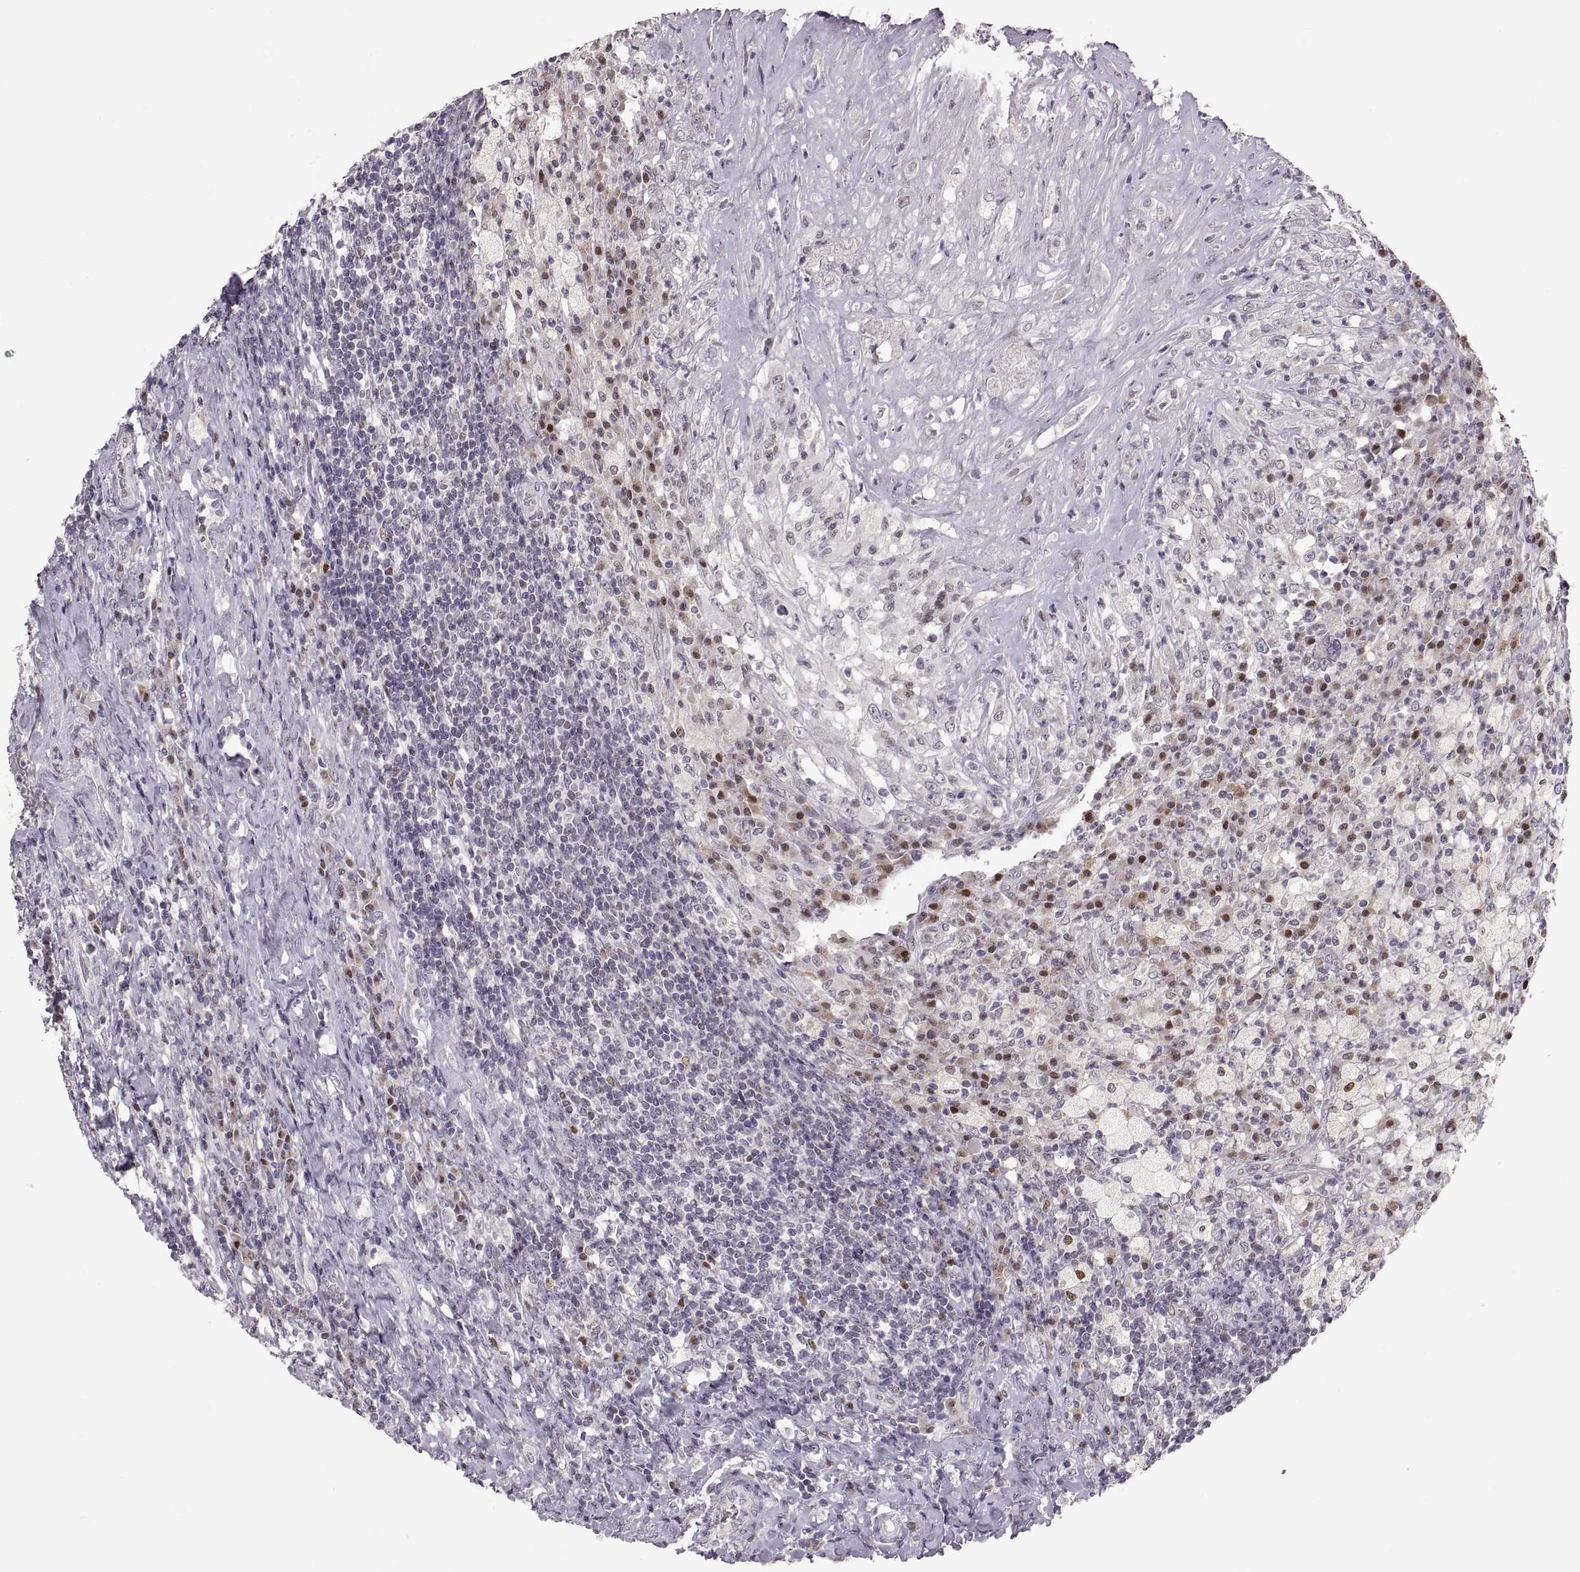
{"staining": {"intensity": "weak", "quantity": "<25%", "location": "nuclear"}, "tissue": "testis cancer", "cell_type": "Tumor cells", "image_type": "cancer", "snomed": [{"axis": "morphology", "description": "Necrosis, NOS"}, {"axis": "morphology", "description": "Carcinoma, Embryonal, NOS"}, {"axis": "topography", "description": "Testis"}], "caption": "Protein analysis of testis embryonal carcinoma reveals no significant expression in tumor cells.", "gene": "SNAI1", "patient": {"sex": "male", "age": 19}}